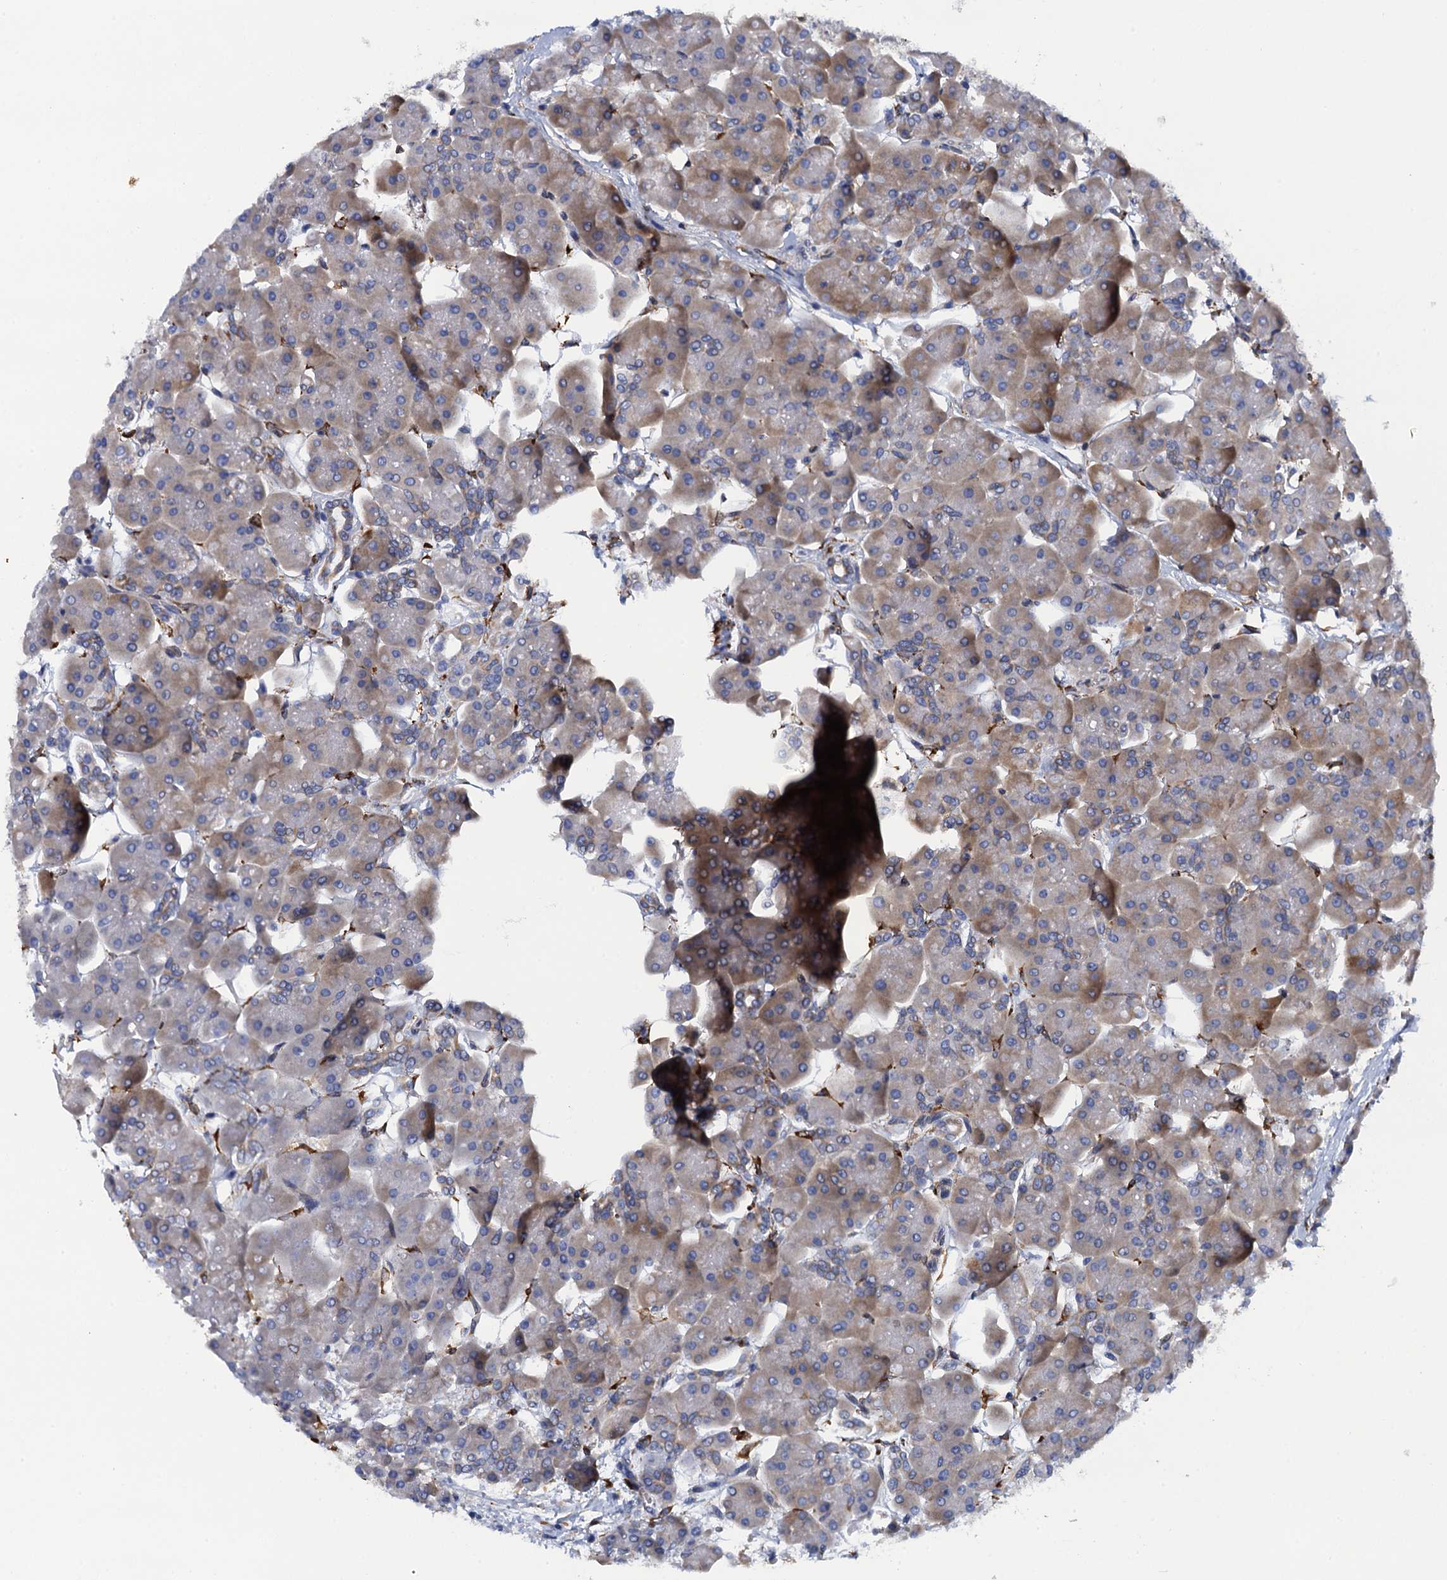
{"staining": {"intensity": "weak", "quantity": "25%-75%", "location": "cytoplasmic/membranous"}, "tissue": "pancreas", "cell_type": "Exocrine glandular cells", "image_type": "normal", "snomed": [{"axis": "morphology", "description": "Normal tissue, NOS"}, {"axis": "topography", "description": "Pancreas"}], "caption": "Protein staining of benign pancreas shows weak cytoplasmic/membranous expression in about 25%-75% of exocrine glandular cells.", "gene": "POGLUT3", "patient": {"sex": "male", "age": 66}}